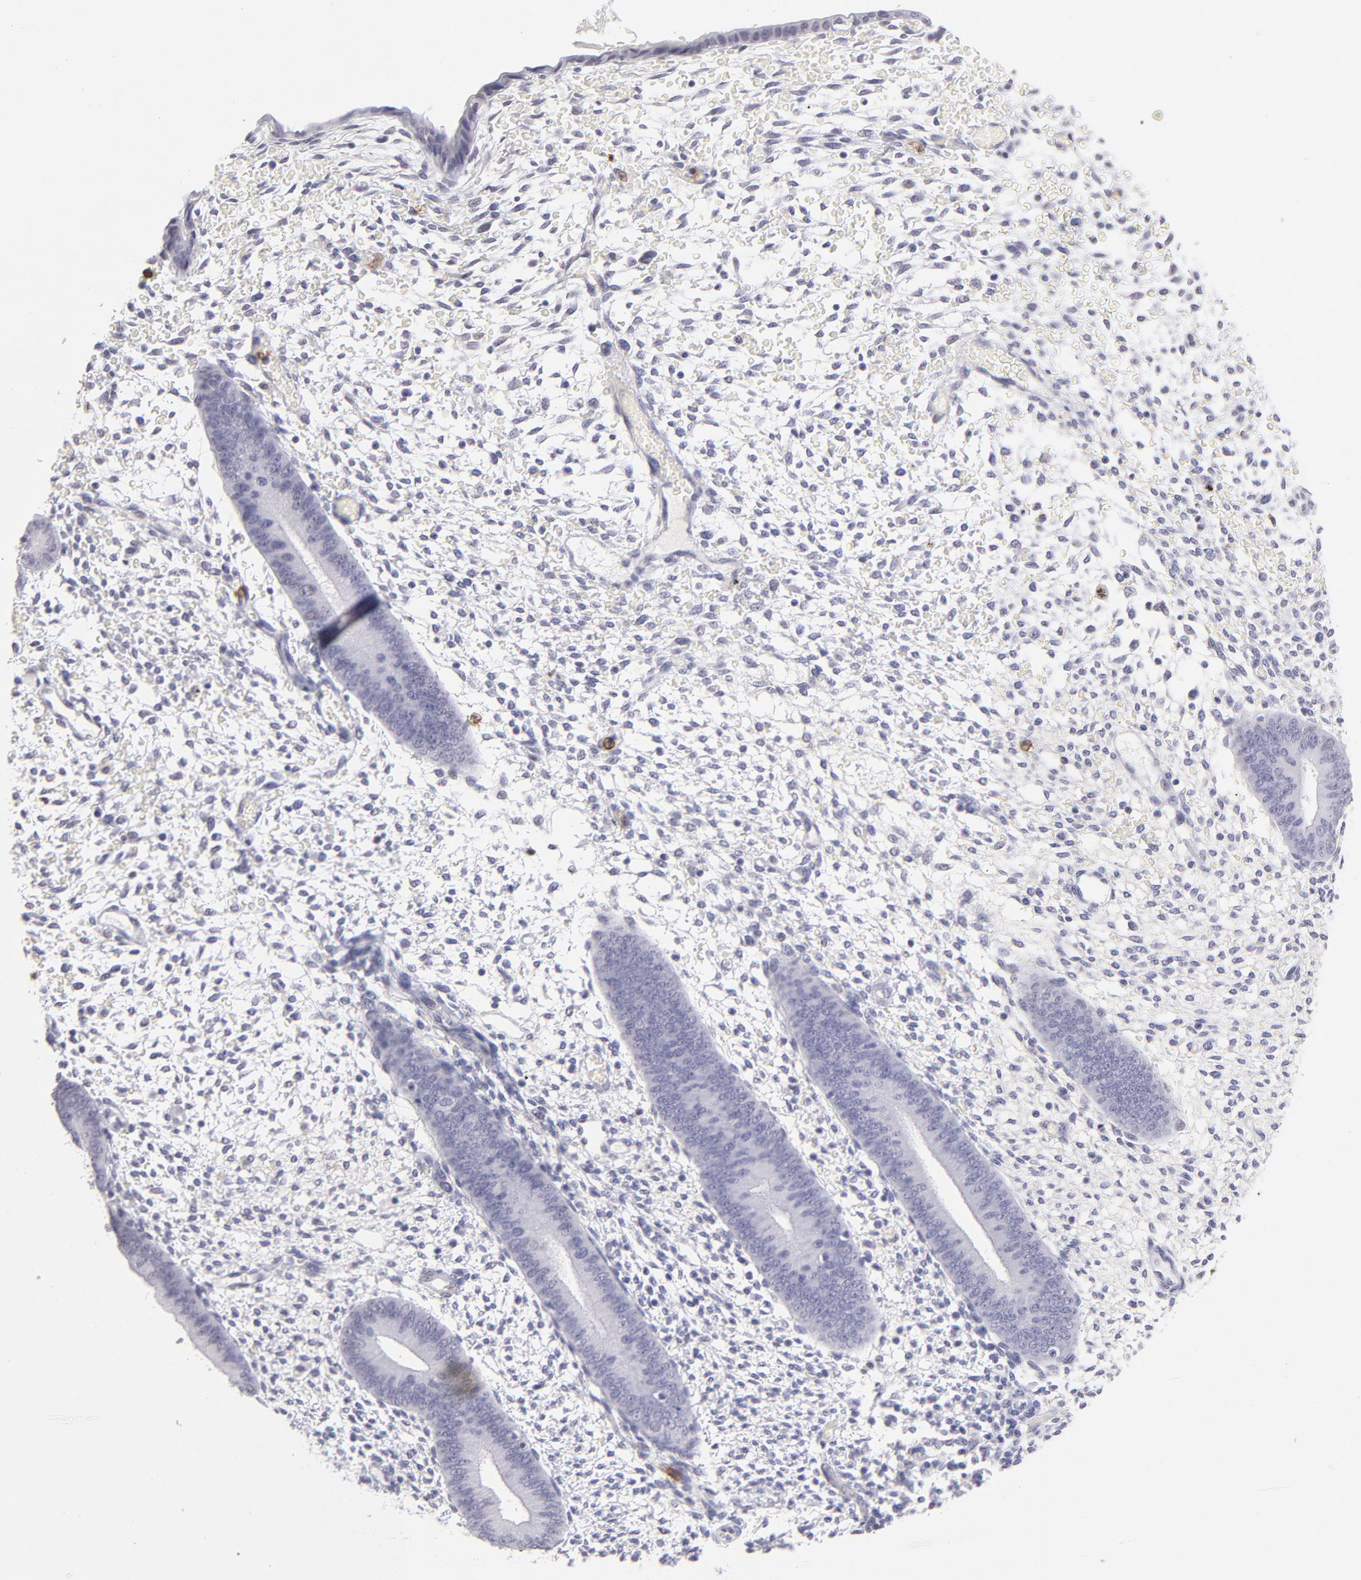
{"staining": {"intensity": "negative", "quantity": "none", "location": "none"}, "tissue": "endometrium", "cell_type": "Cells in endometrial stroma", "image_type": "normal", "snomed": [{"axis": "morphology", "description": "Normal tissue, NOS"}, {"axis": "topography", "description": "Endometrium"}], "caption": "An immunohistochemistry photomicrograph of benign endometrium is shown. There is no staining in cells in endometrial stroma of endometrium. (Stains: DAB immunohistochemistry (IHC) with hematoxylin counter stain, Microscopy: brightfield microscopy at high magnification).", "gene": "LTB4R", "patient": {"sex": "female", "age": 42}}